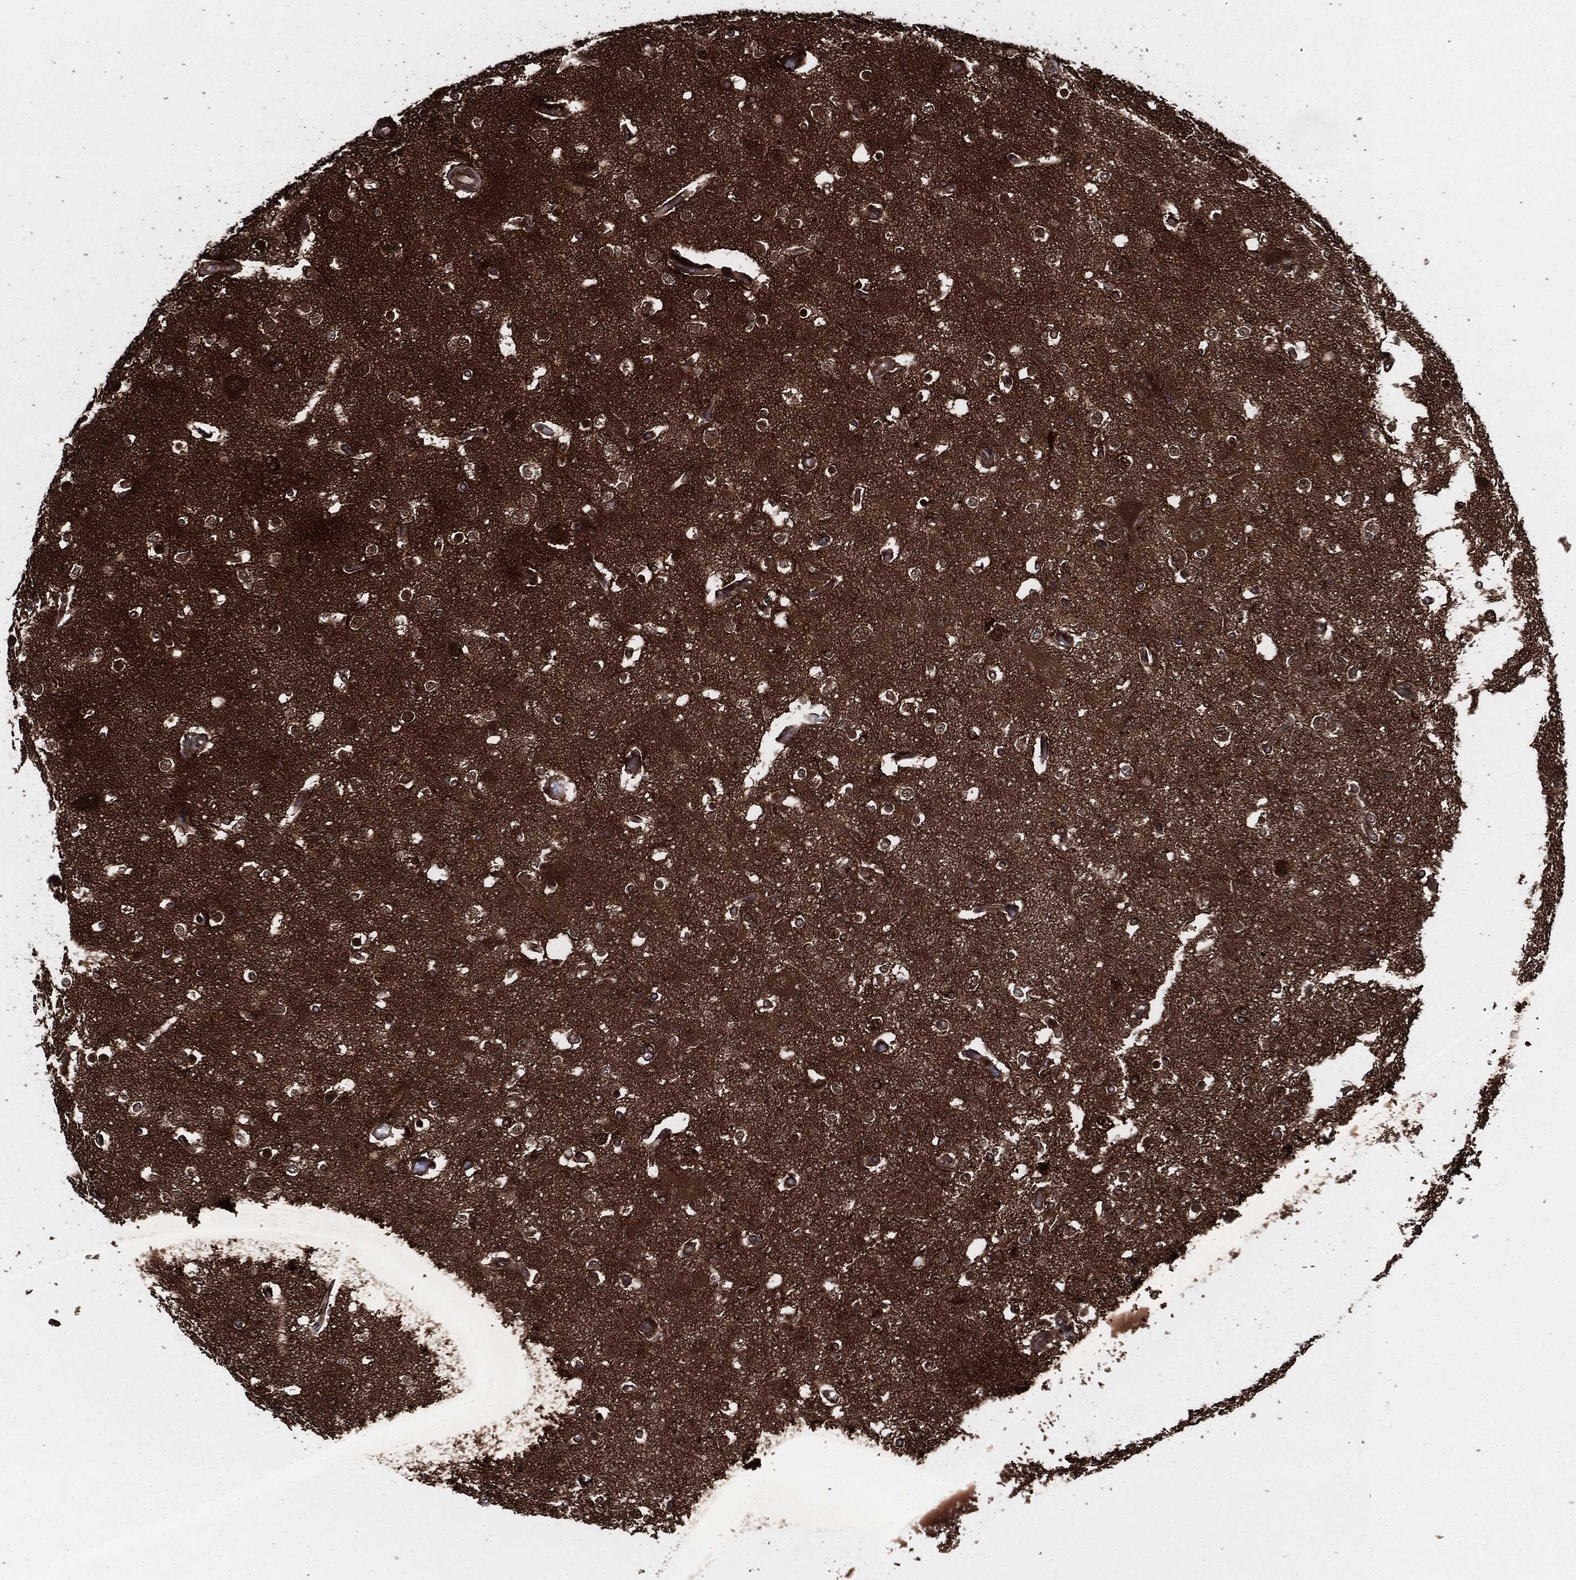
{"staining": {"intensity": "negative", "quantity": "none", "location": "none"}, "tissue": "cerebral cortex", "cell_type": "Endothelial cells", "image_type": "normal", "snomed": [{"axis": "morphology", "description": "Normal tissue, NOS"}, {"axis": "morphology", "description": "Inflammation, NOS"}, {"axis": "topography", "description": "Cerebral cortex"}], "caption": "Endothelial cells are negative for brown protein staining in normal cerebral cortex. Nuclei are stained in blue.", "gene": "RAP1GDS1", "patient": {"sex": "male", "age": 6}}